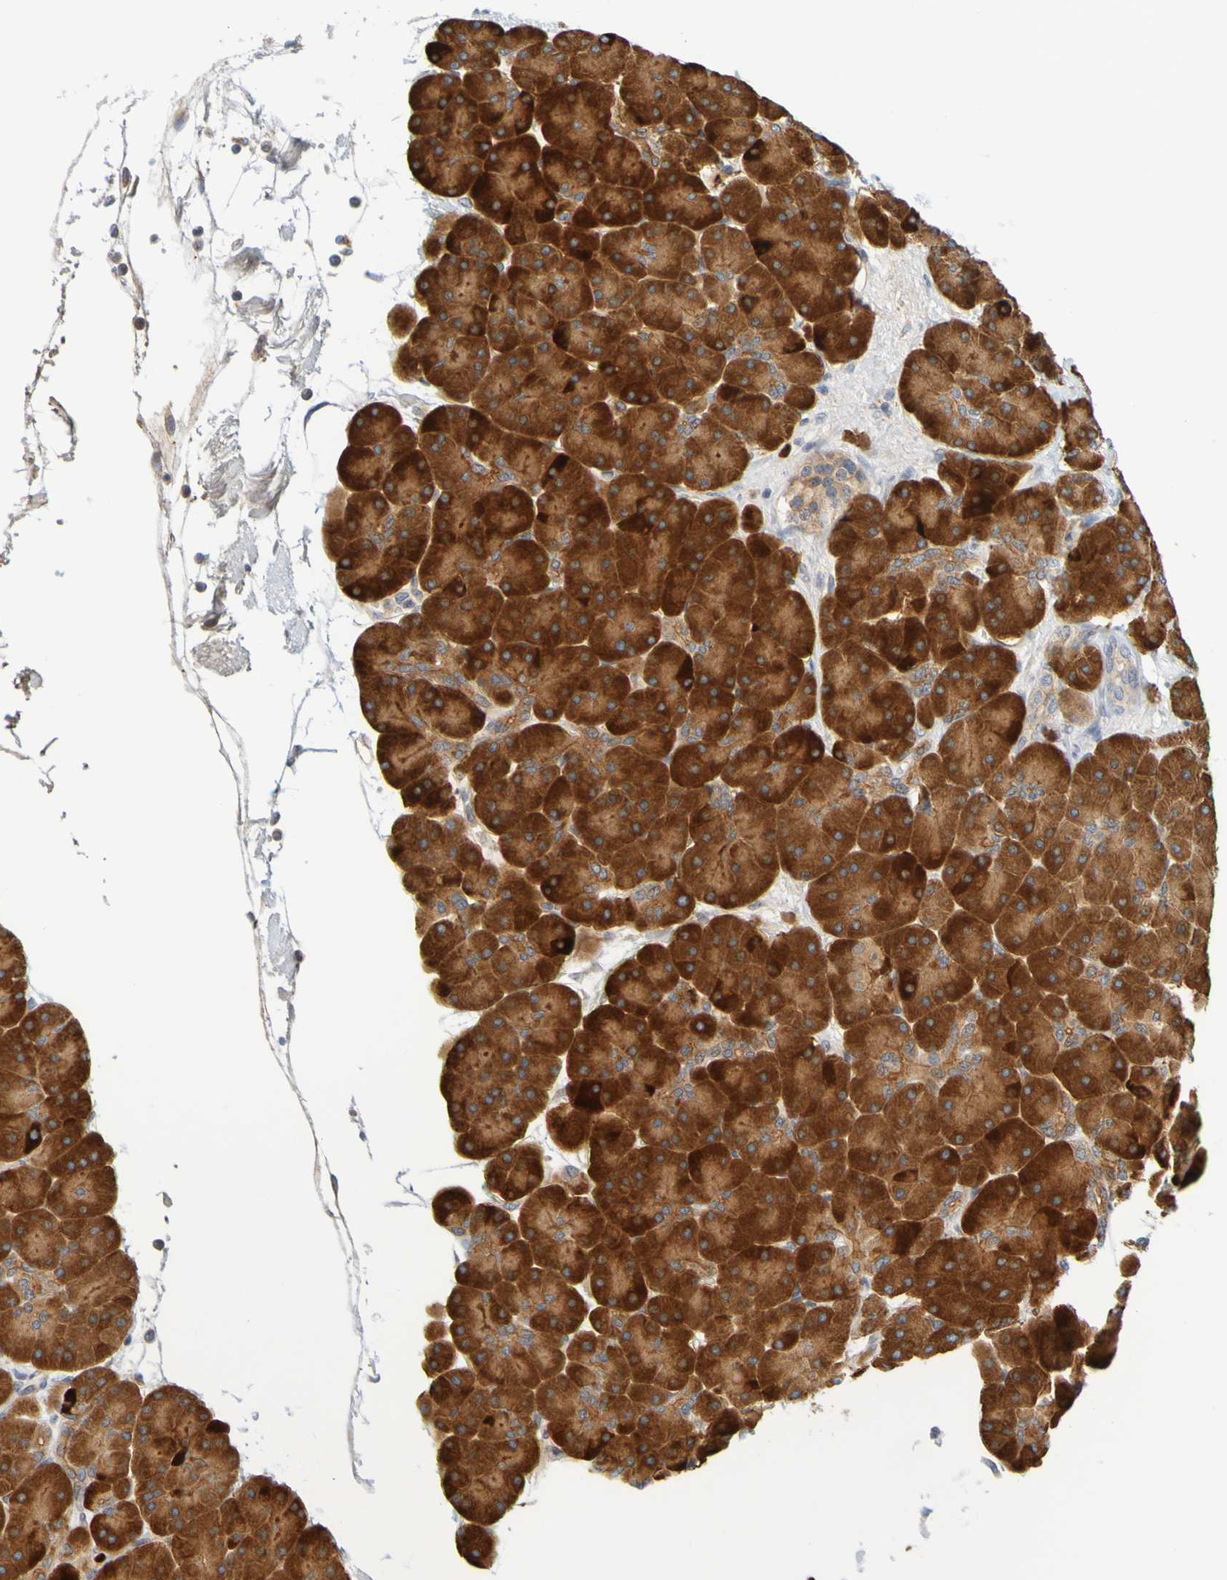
{"staining": {"intensity": "strong", "quantity": ">75%", "location": "cytoplasmic/membranous"}, "tissue": "pancreas", "cell_type": "Exocrine glandular cells", "image_type": "normal", "snomed": [{"axis": "morphology", "description": "Normal tissue, NOS"}, {"axis": "topography", "description": "Pancreas"}], "caption": "Immunohistochemical staining of unremarkable pancreas exhibits >75% levels of strong cytoplasmic/membranous protein expression in about >75% of exocrine glandular cells.", "gene": "SIL1", "patient": {"sex": "male", "age": 66}}